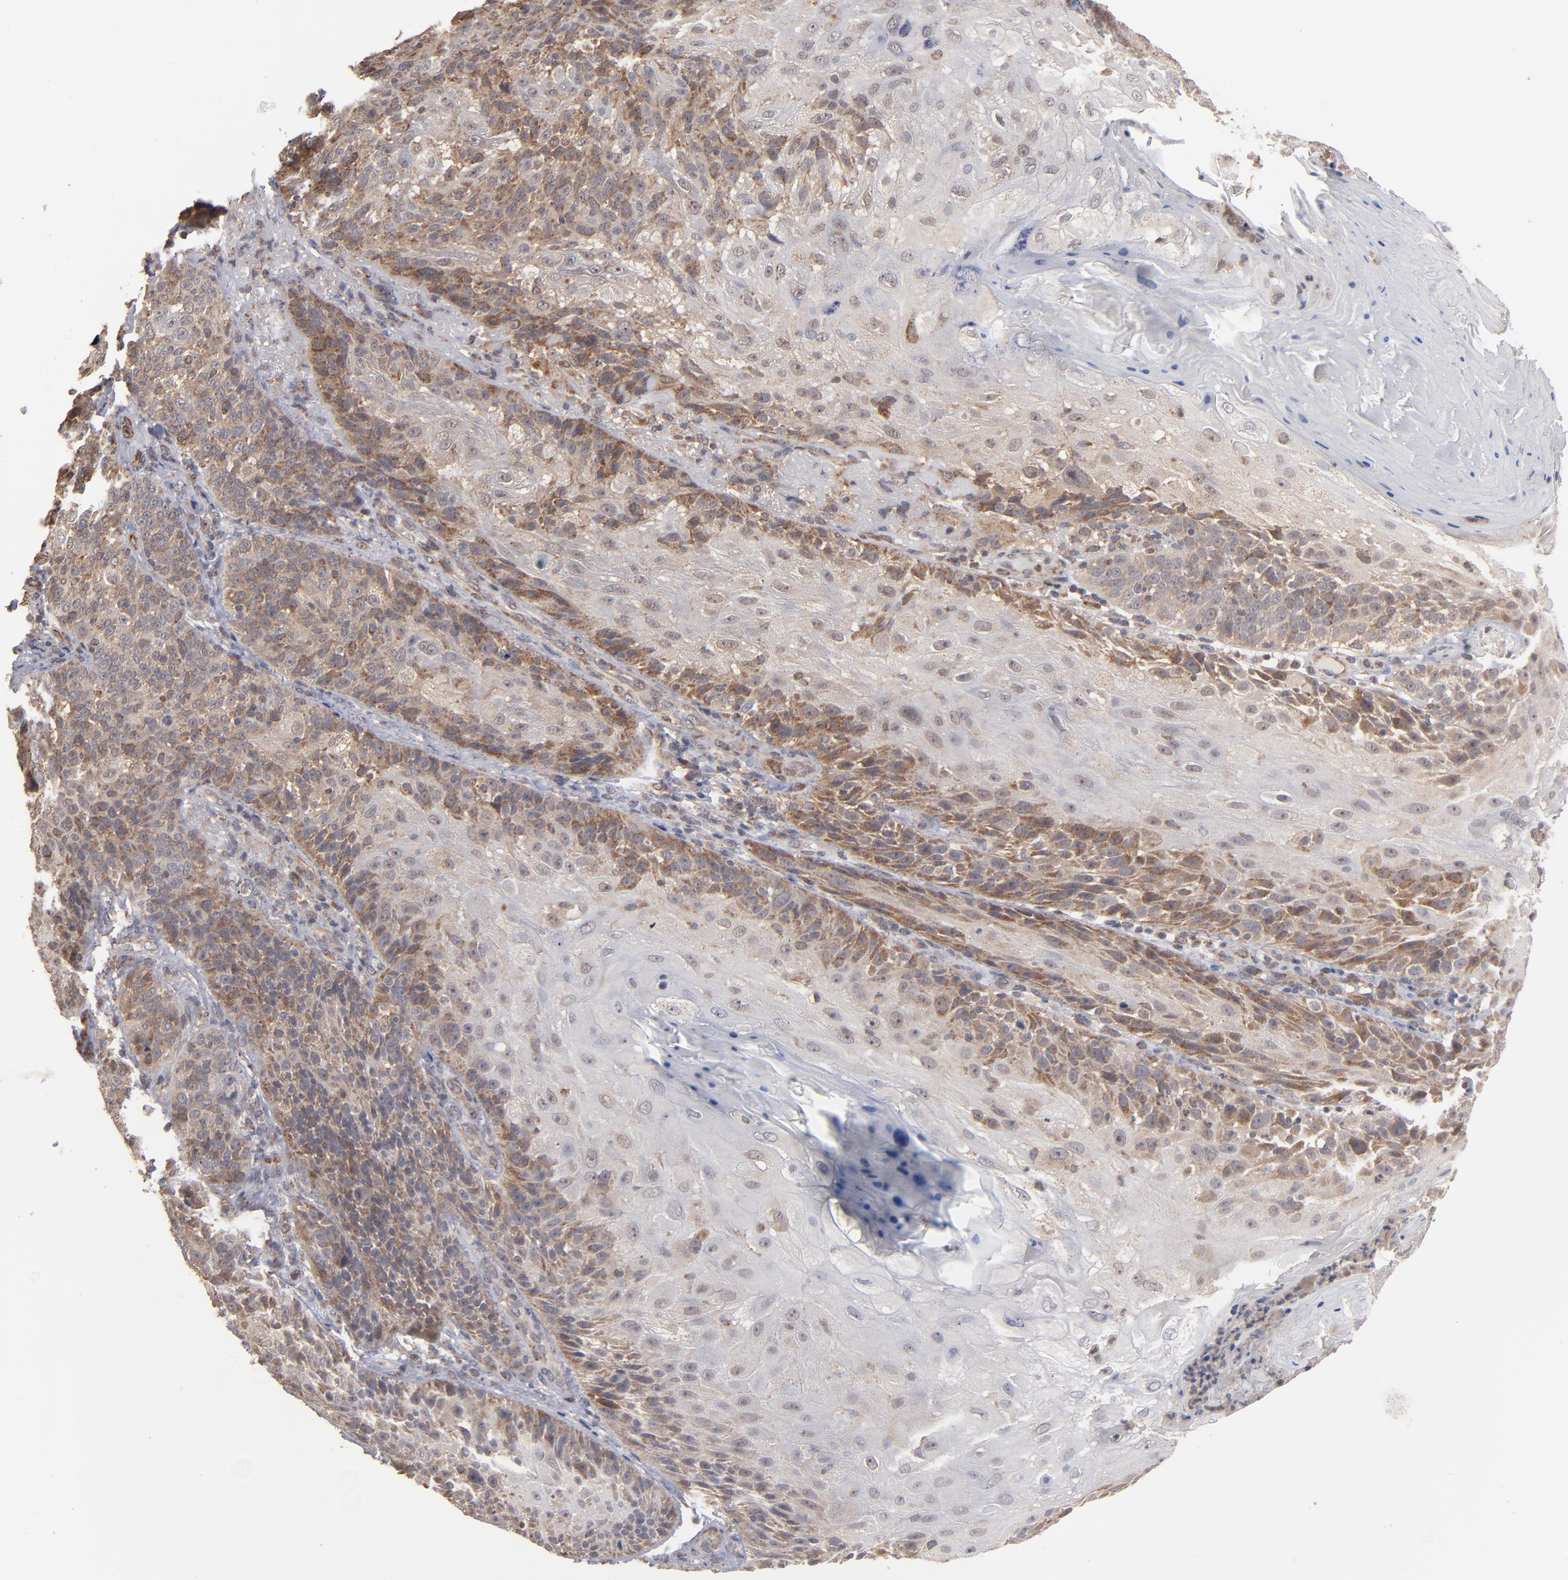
{"staining": {"intensity": "moderate", "quantity": "25%-75%", "location": "cytoplasmic/membranous"}, "tissue": "skin cancer", "cell_type": "Tumor cells", "image_type": "cancer", "snomed": [{"axis": "morphology", "description": "Normal tissue, NOS"}, {"axis": "morphology", "description": "Squamous cell carcinoma, NOS"}, {"axis": "topography", "description": "Skin"}], "caption": "High-power microscopy captured an immunohistochemistry image of skin cancer, revealing moderate cytoplasmic/membranous expression in about 25%-75% of tumor cells.", "gene": "MIPOL1", "patient": {"sex": "female", "age": 83}}